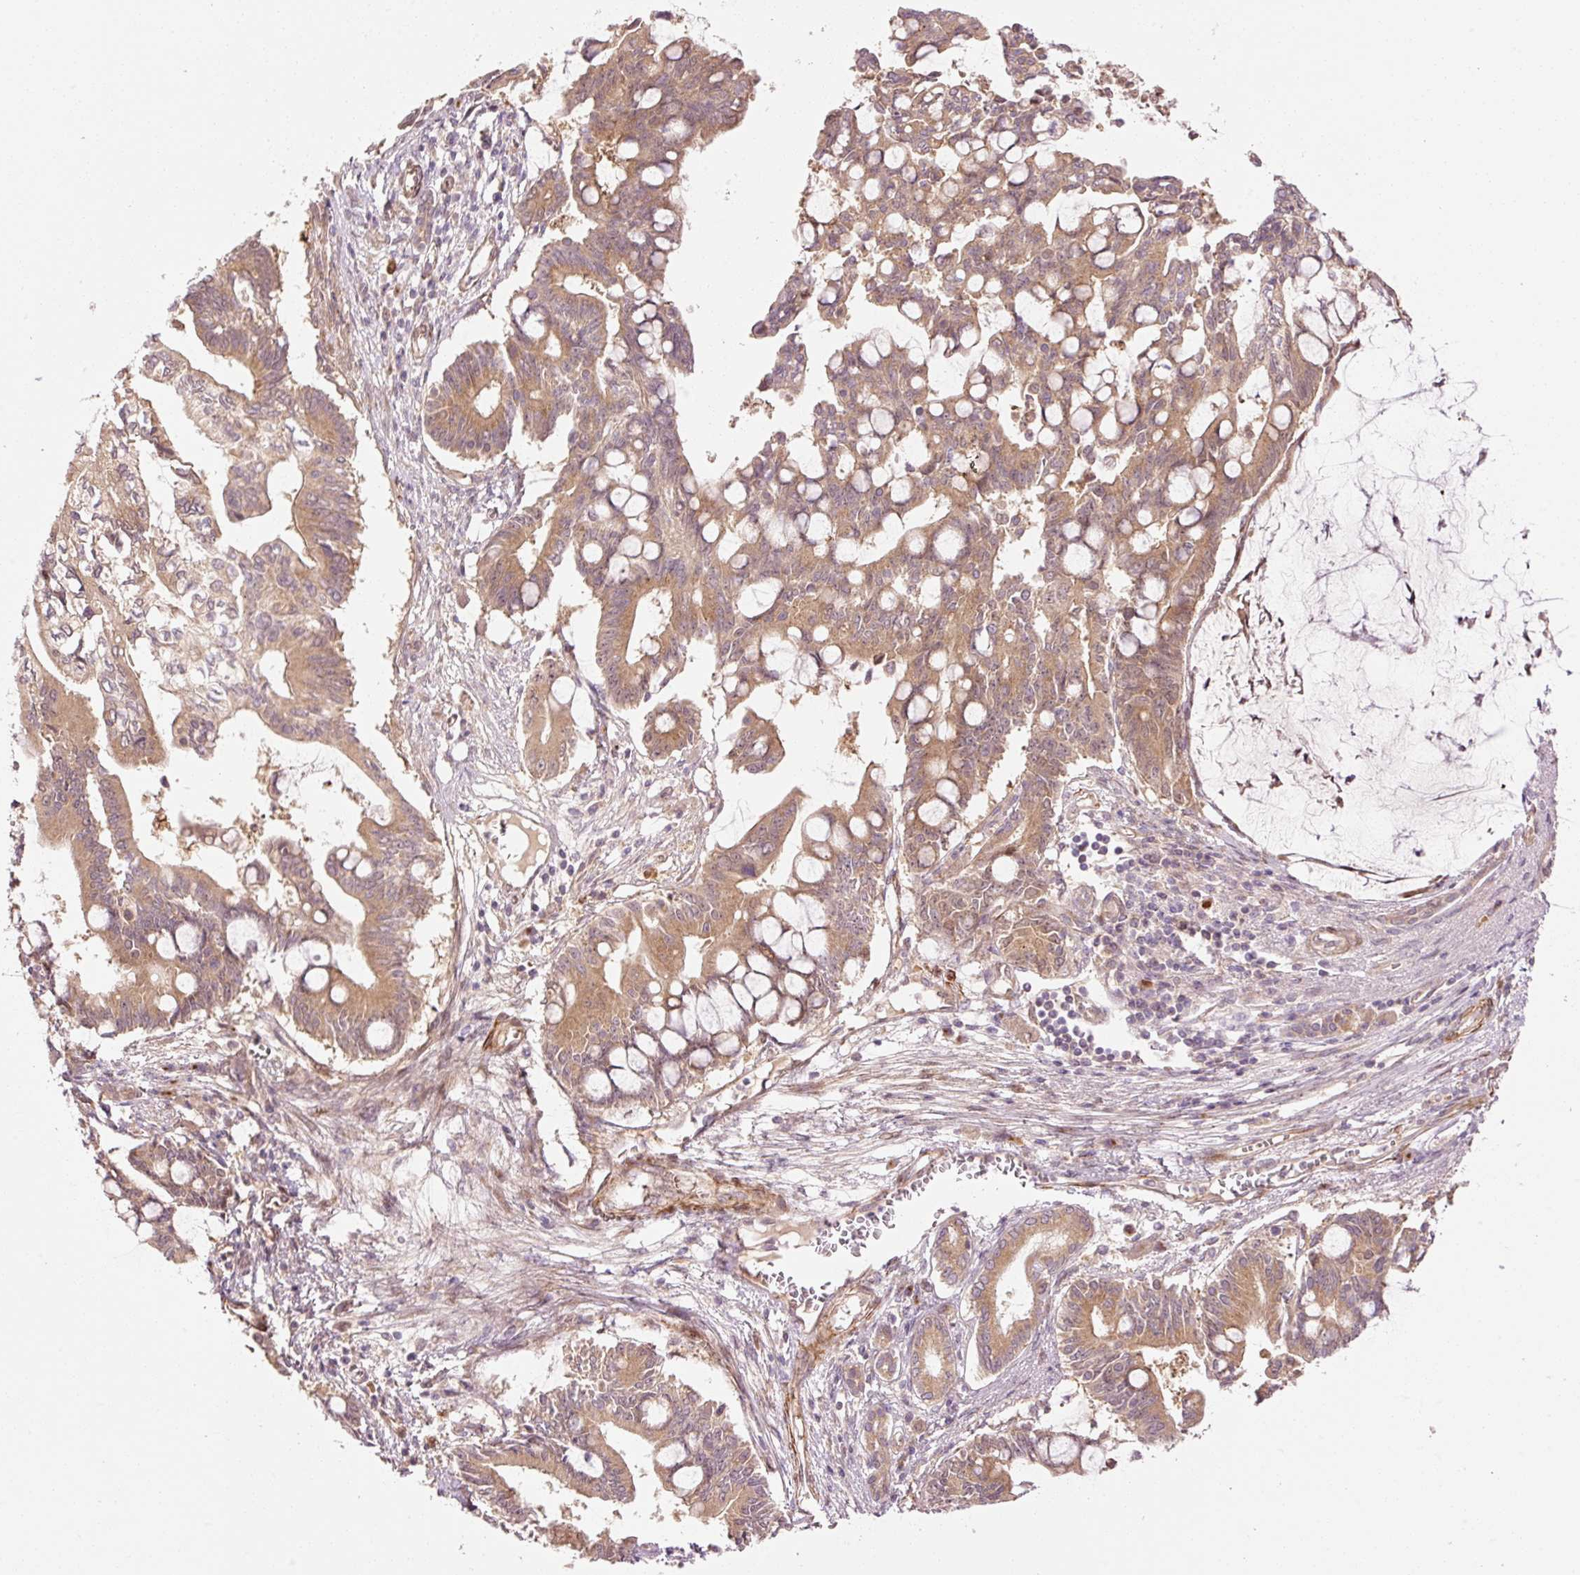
{"staining": {"intensity": "moderate", "quantity": ">75%", "location": "cytoplasmic/membranous"}, "tissue": "pancreatic cancer", "cell_type": "Tumor cells", "image_type": "cancer", "snomed": [{"axis": "morphology", "description": "Adenocarcinoma, NOS"}, {"axis": "topography", "description": "Pancreas"}], "caption": "Immunohistochemistry (IHC) image of human pancreatic cancer (adenocarcinoma) stained for a protein (brown), which demonstrates medium levels of moderate cytoplasmic/membranous expression in approximately >75% of tumor cells.", "gene": "PPP1R14B", "patient": {"sex": "male", "age": 68}}